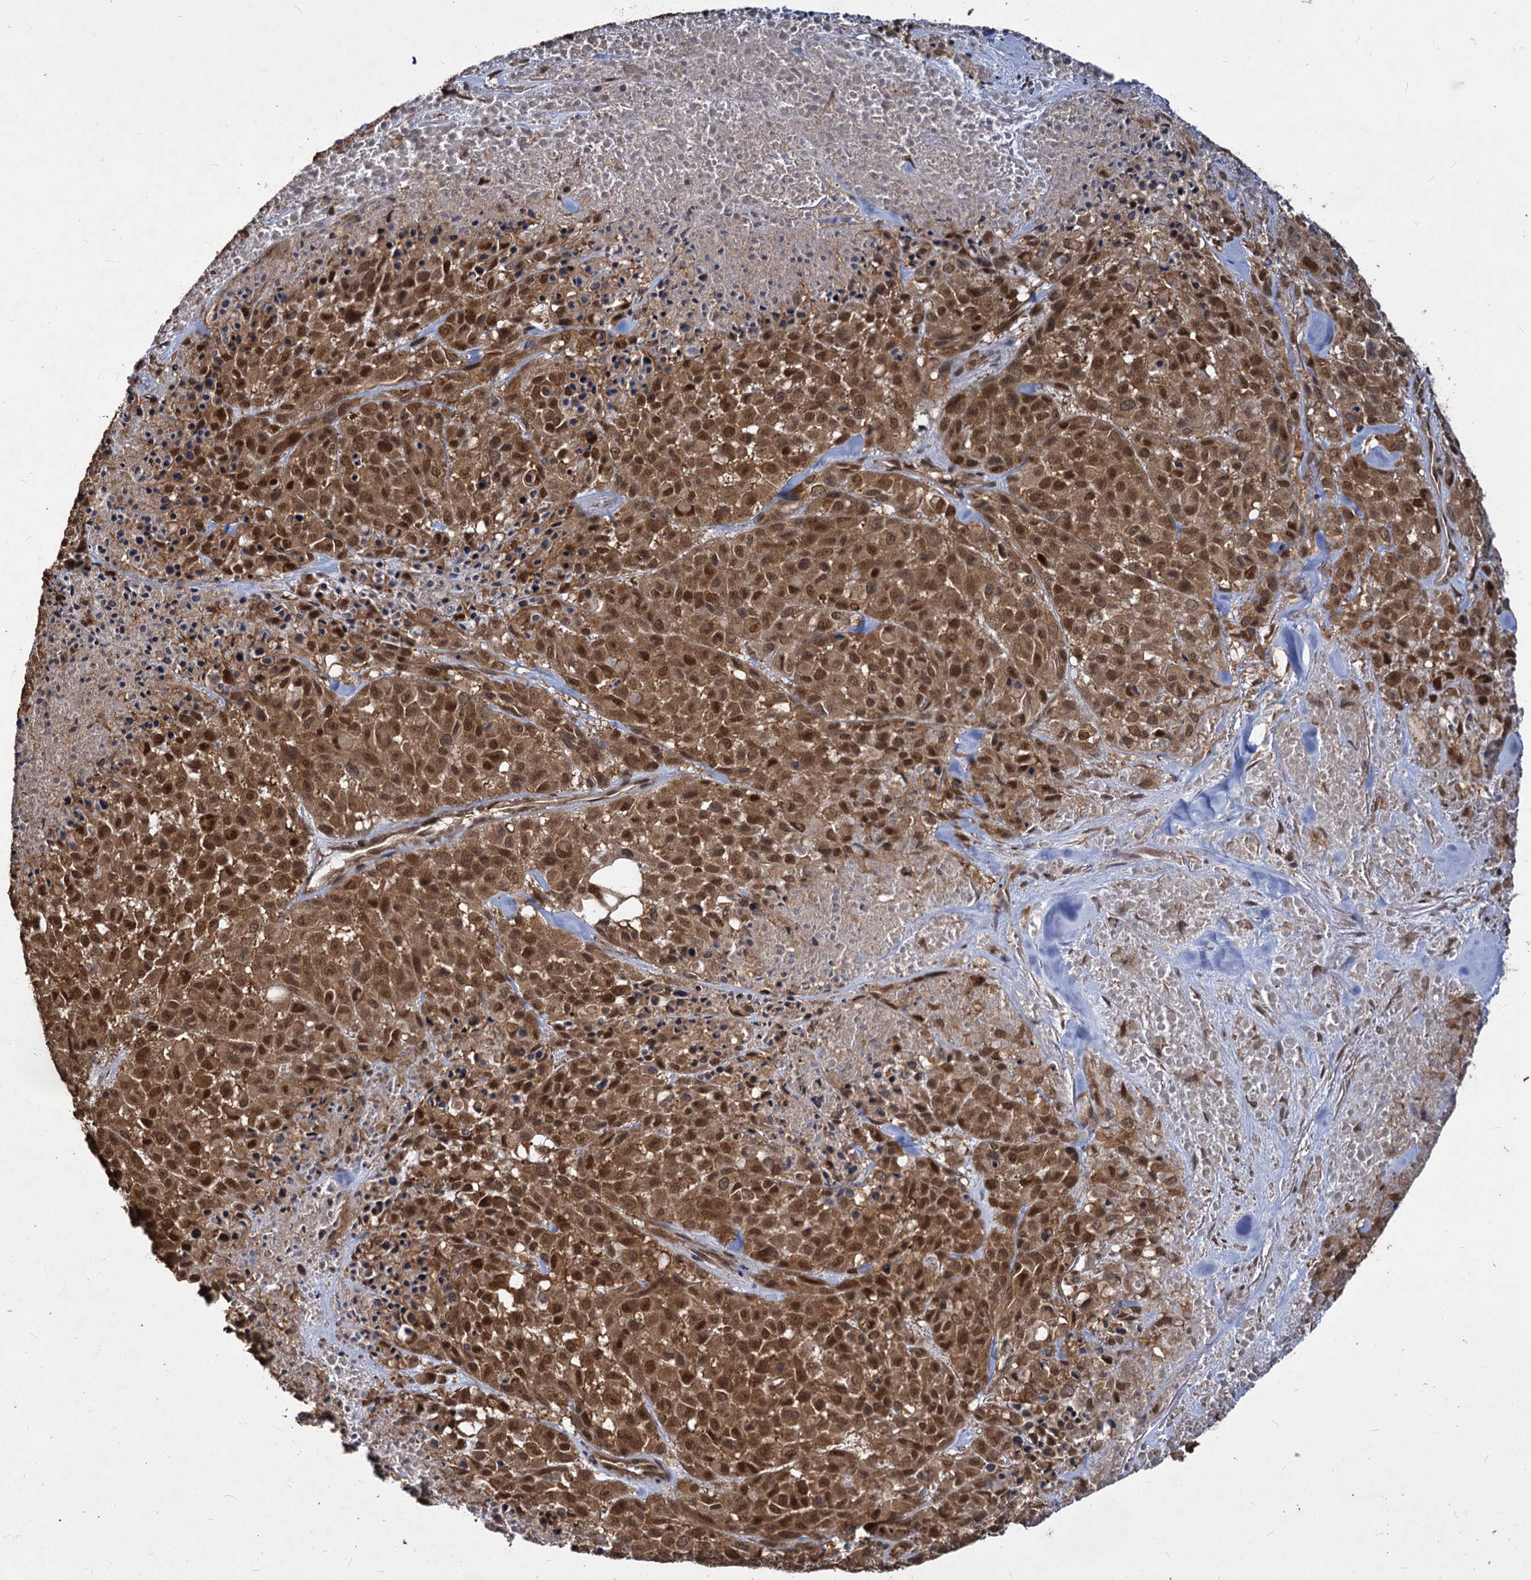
{"staining": {"intensity": "moderate", "quantity": ">75%", "location": "cytoplasmic/membranous,nuclear"}, "tissue": "melanoma", "cell_type": "Tumor cells", "image_type": "cancer", "snomed": [{"axis": "morphology", "description": "Malignant melanoma, Metastatic site"}, {"axis": "topography", "description": "Skin"}], "caption": "Malignant melanoma (metastatic site) stained for a protein (brown) displays moderate cytoplasmic/membranous and nuclear positive staining in approximately >75% of tumor cells.", "gene": "VPS51", "patient": {"sex": "female", "age": 81}}